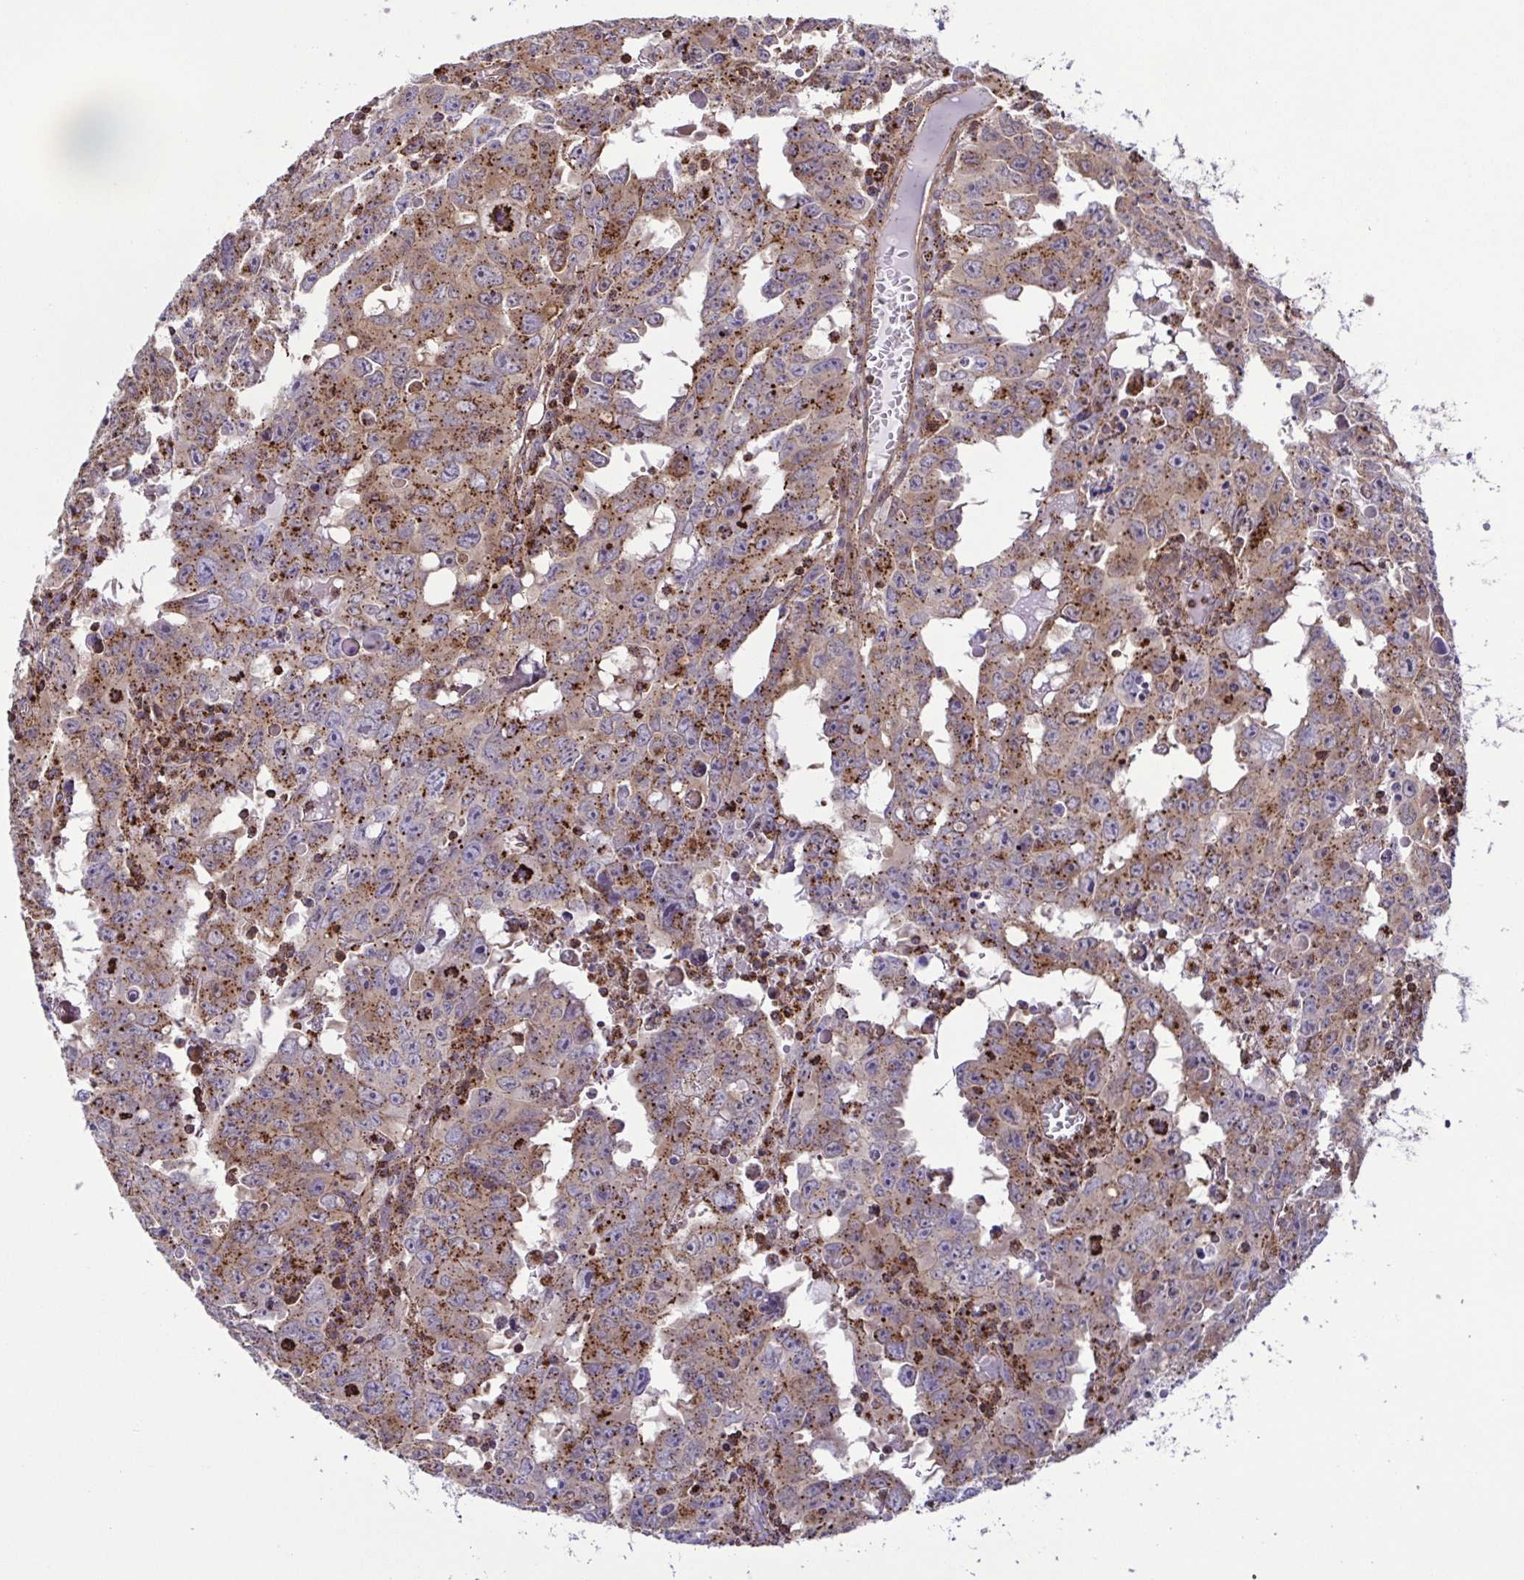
{"staining": {"intensity": "moderate", "quantity": ">75%", "location": "cytoplasmic/membranous"}, "tissue": "testis cancer", "cell_type": "Tumor cells", "image_type": "cancer", "snomed": [{"axis": "morphology", "description": "Carcinoma, Embryonal, NOS"}, {"axis": "topography", "description": "Testis"}], "caption": "DAB (3,3'-diaminobenzidine) immunohistochemical staining of human embryonal carcinoma (testis) exhibits moderate cytoplasmic/membranous protein staining in approximately >75% of tumor cells.", "gene": "CHMP1B", "patient": {"sex": "male", "age": 22}}